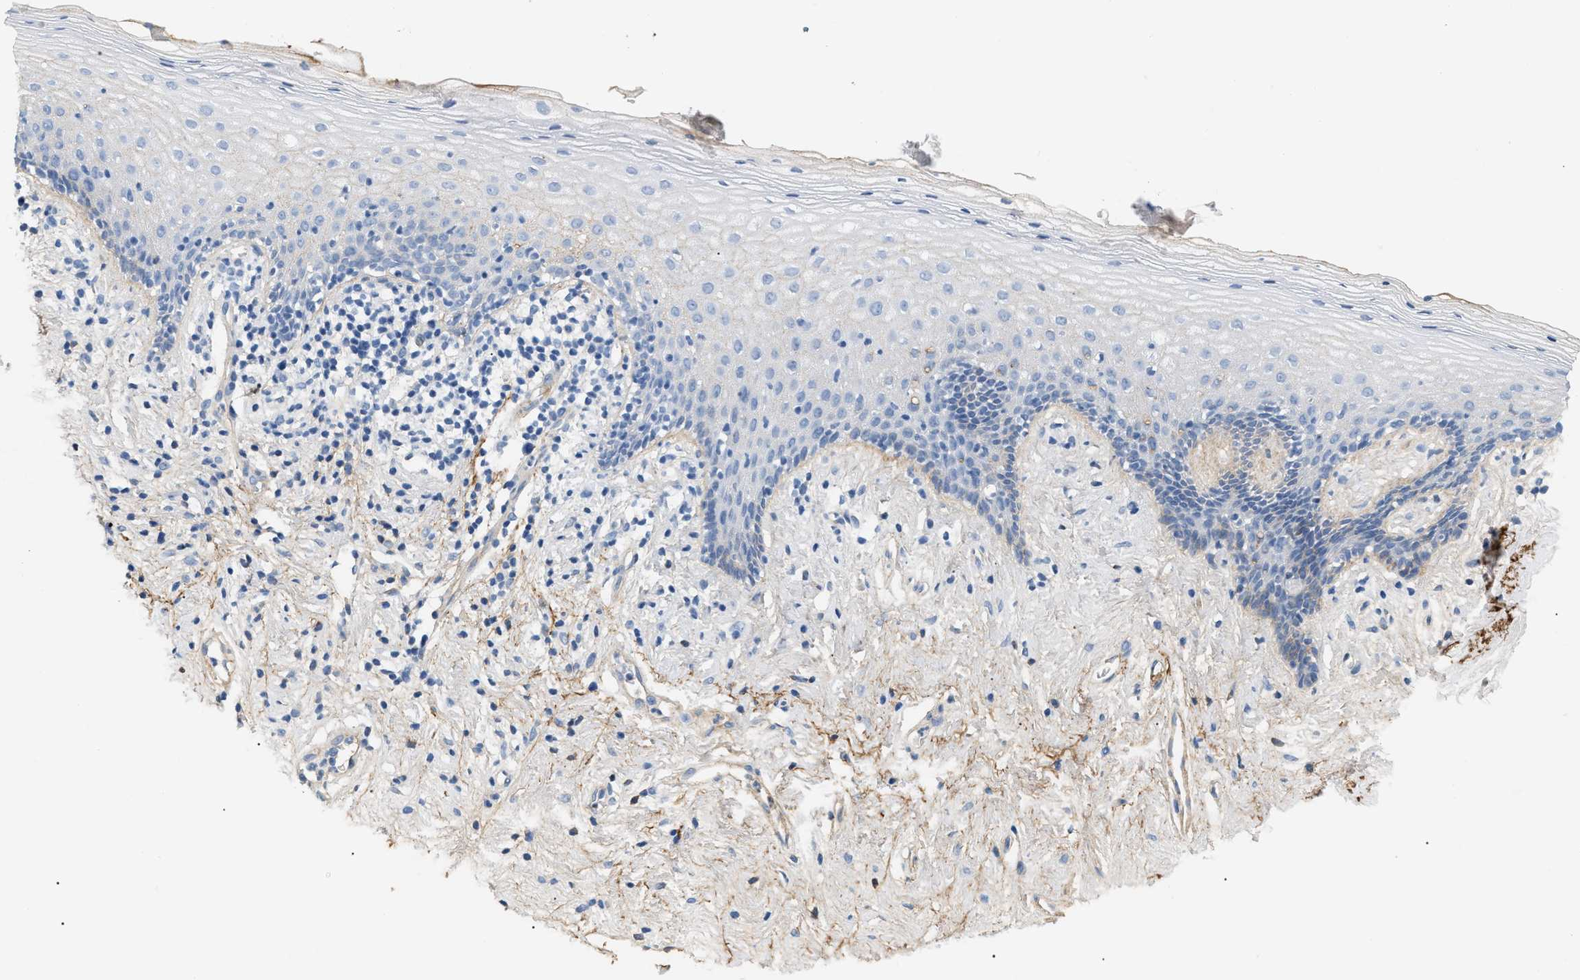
{"staining": {"intensity": "negative", "quantity": "none", "location": "none"}, "tissue": "vagina", "cell_type": "Squamous epithelial cells", "image_type": "normal", "snomed": [{"axis": "morphology", "description": "Normal tissue, NOS"}, {"axis": "topography", "description": "Vagina"}], "caption": "The photomicrograph exhibits no staining of squamous epithelial cells in unremarkable vagina. Brightfield microscopy of immunohistochemistry stained with DAB (brown) and hematoxylin (blue), captured at high magnification.", "gene": "CFH", "patient": {"sex": "female", "age": 44}}